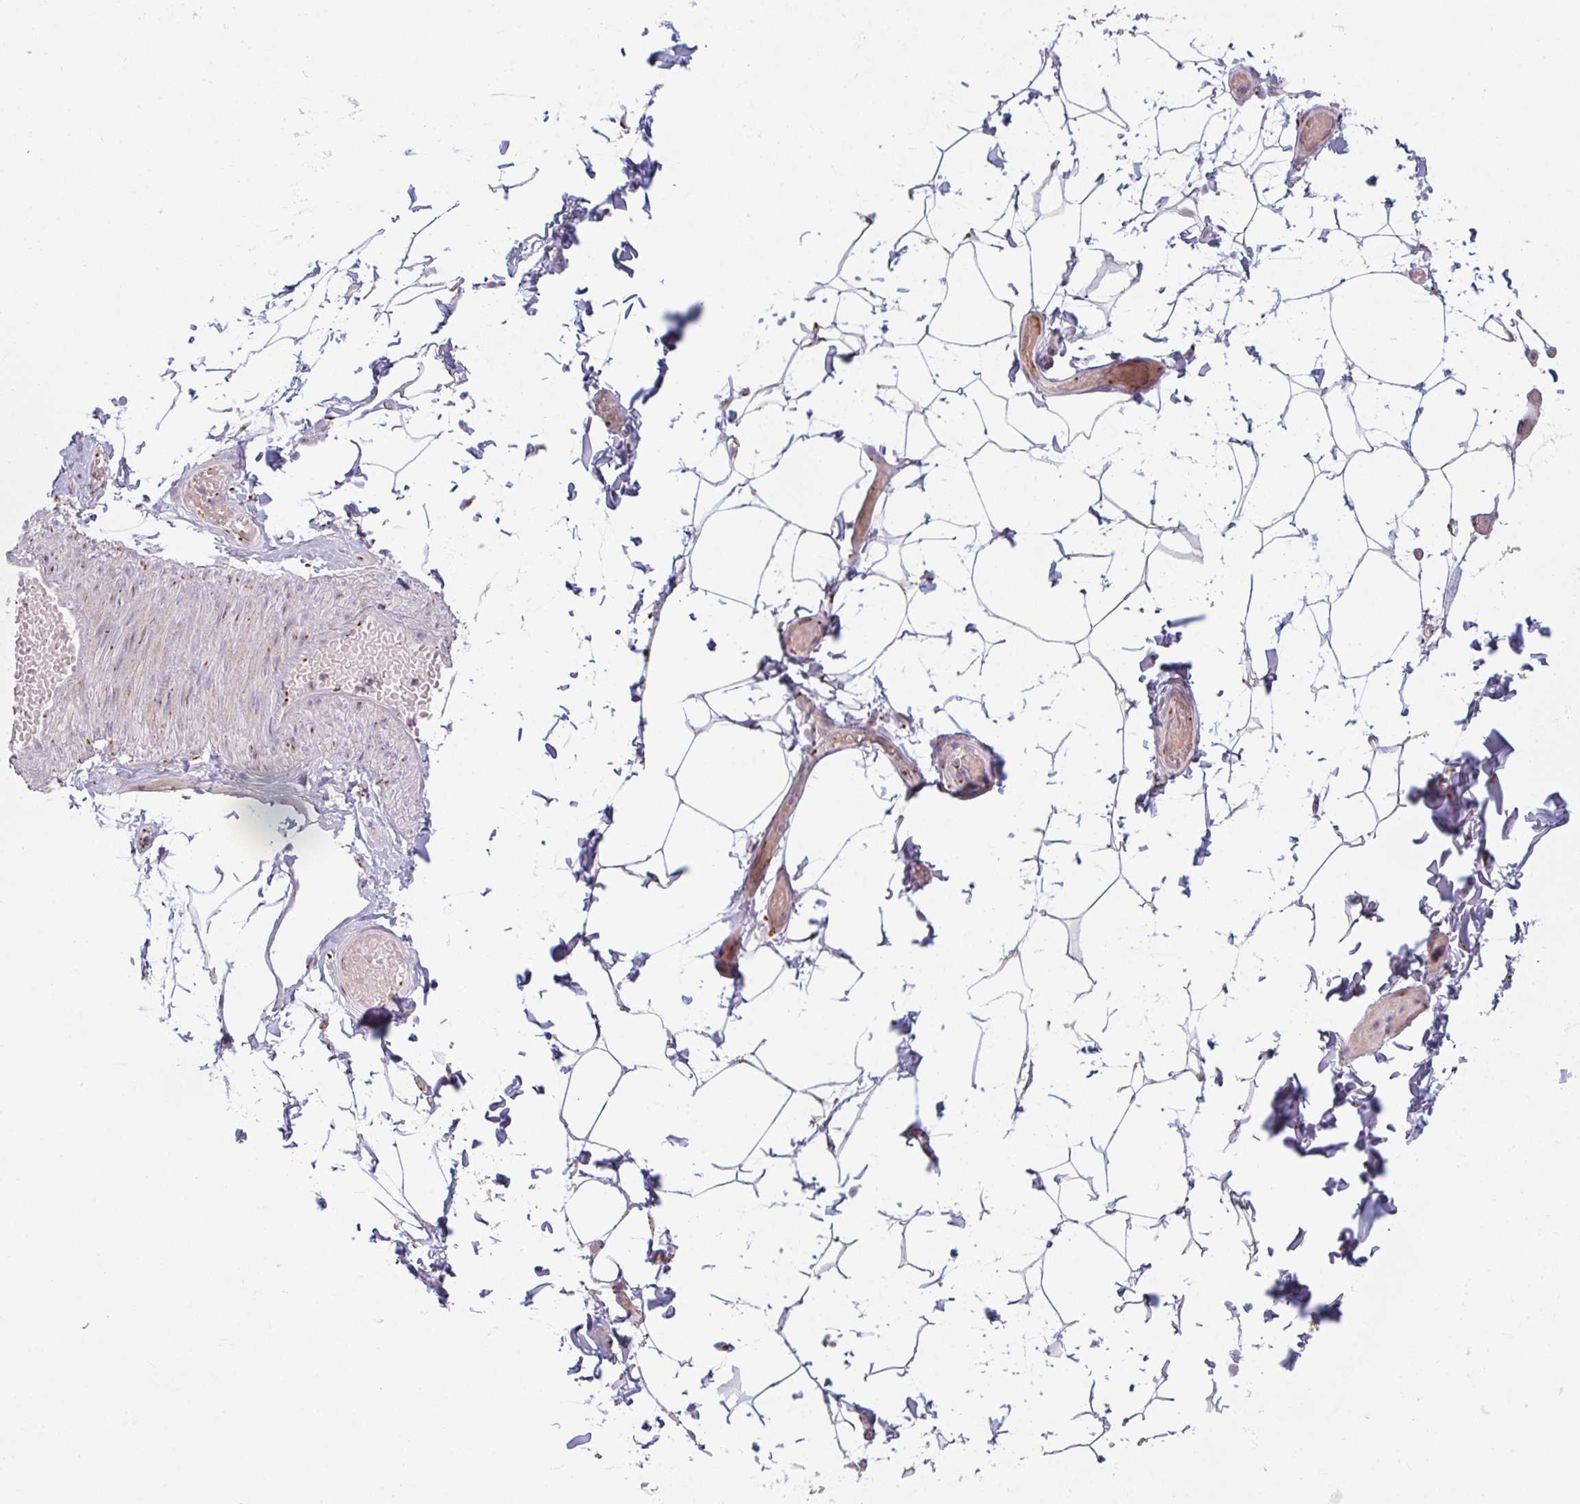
{"staining": {"intensity": "moderate", "quantity": "<25%", "location": "cytoplasmic/membranous"}, "tissue": "adipose tissue", "cell_type": "Adipocytes", "image_type": "normal", "snomed": [{"axis": "morphology", "description": "Normal tissue, NOS"}, {"axis": "topography", "description": "Soft tissue"}, {"axis": "topography", "description": "Adipose tissue"}, {"axis": "topography", "description": "Vascular tissue"}, {"axis": "topography", "description": "Peripheral nerve tissue"}], "caption": "About <25% of adipocytes in unremarkable adipose tissue reveal moderate cytoplasmic/membranous protein staining as visualized by brown immunohistochemical staining.", "gene": "GVQW3", "patient": {"sex": "male", "age": 29}}